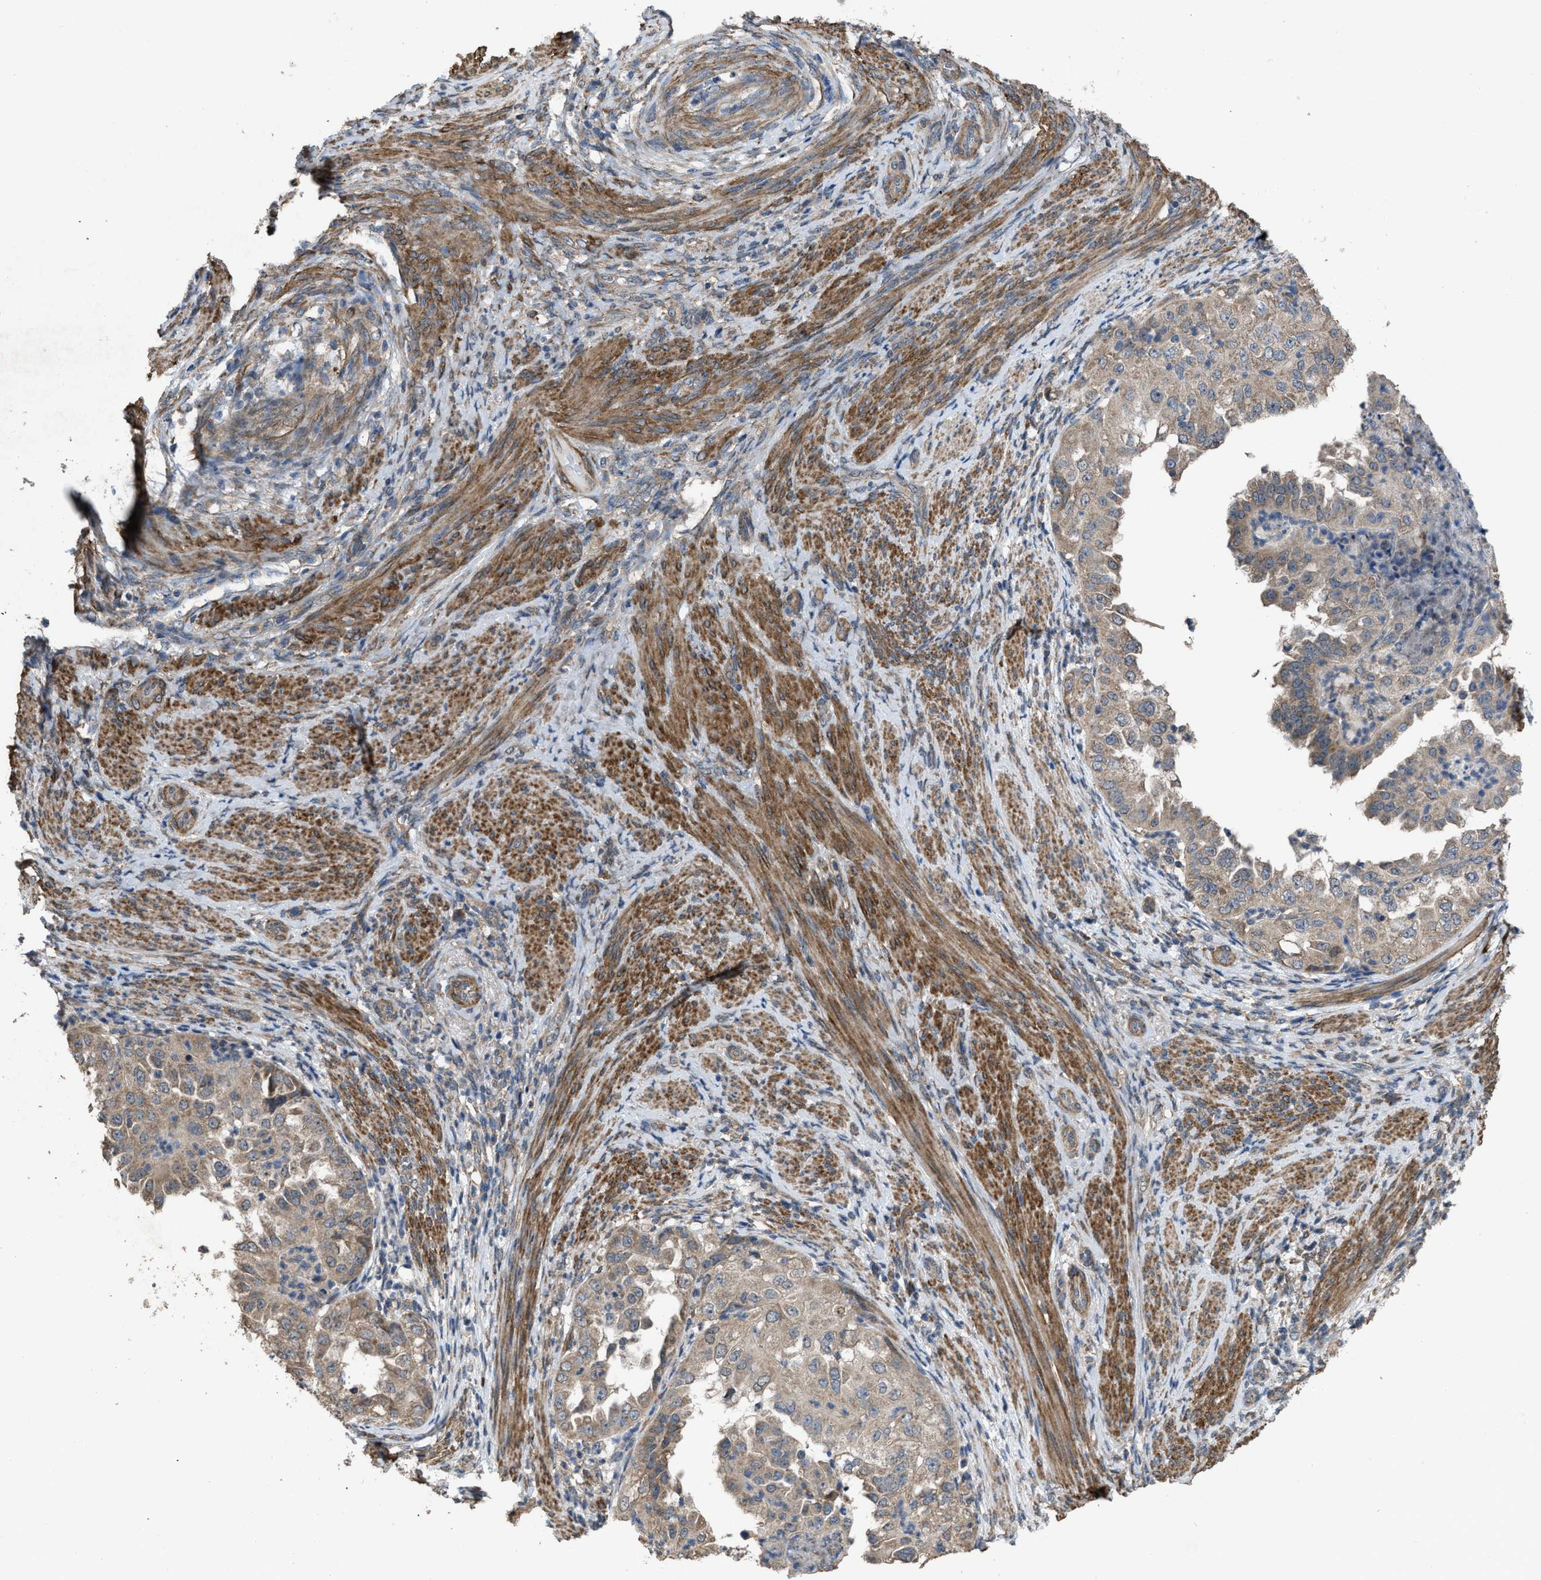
{"staining": {"intensity": "weak", "quantity": ">75%", "location": "cytoplasmic/membranous"}, "tissue": "endometrial cancer", "cell_type": "Tumor cells", "image_type": "cancer", "snomed": [{"axis": "morphology", "description": "Adenocarcinoma, NOS"}, {"axis": "topography", "description": "Endometrium"}], "caption": "Endometrial adenocarcinoma tissue exhibits weak cytoplasmic/membranous positivity in approximately >75% of tumor cells", "gene": "ARL6", "patient": {"sex": "female", "age": 85}}